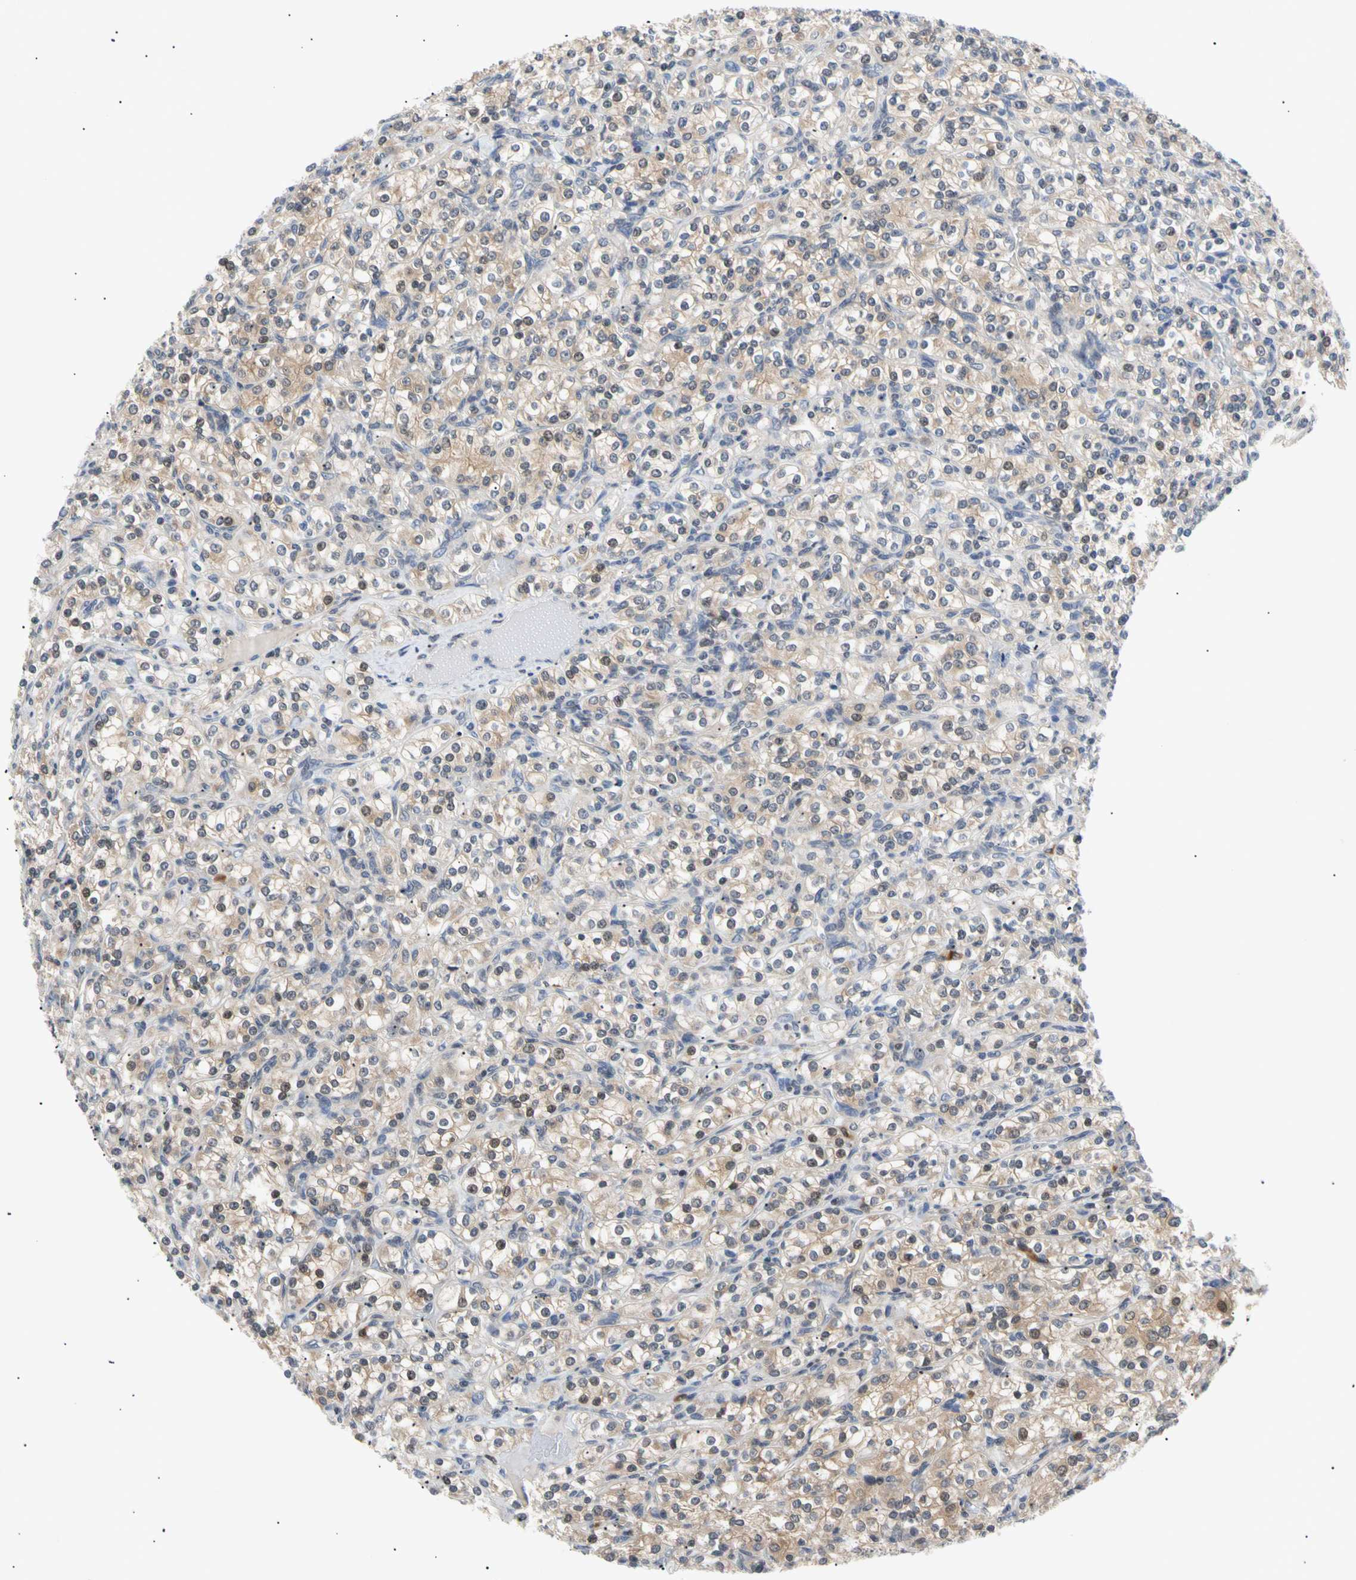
{"staining": {"intensity": "weak", "quantity": "25%-75%", "location": "cytoplasmic/membranous"}, "tissue": "renal cancer", "cell_type": "Tumor cells", "image_type": "cancer", "snomed": [{"axis": "morphology", "description": "Adenocarcinoma, NOS"}, {"axis": "topography", "description": "Kidney"}], "caption": "Human adenocarcinoma (renal) stained with a protein marker demonstrates weak staining in tumor cells.", "gene": "SEC23B", "patient": {"sex": "male", "age": 77}}